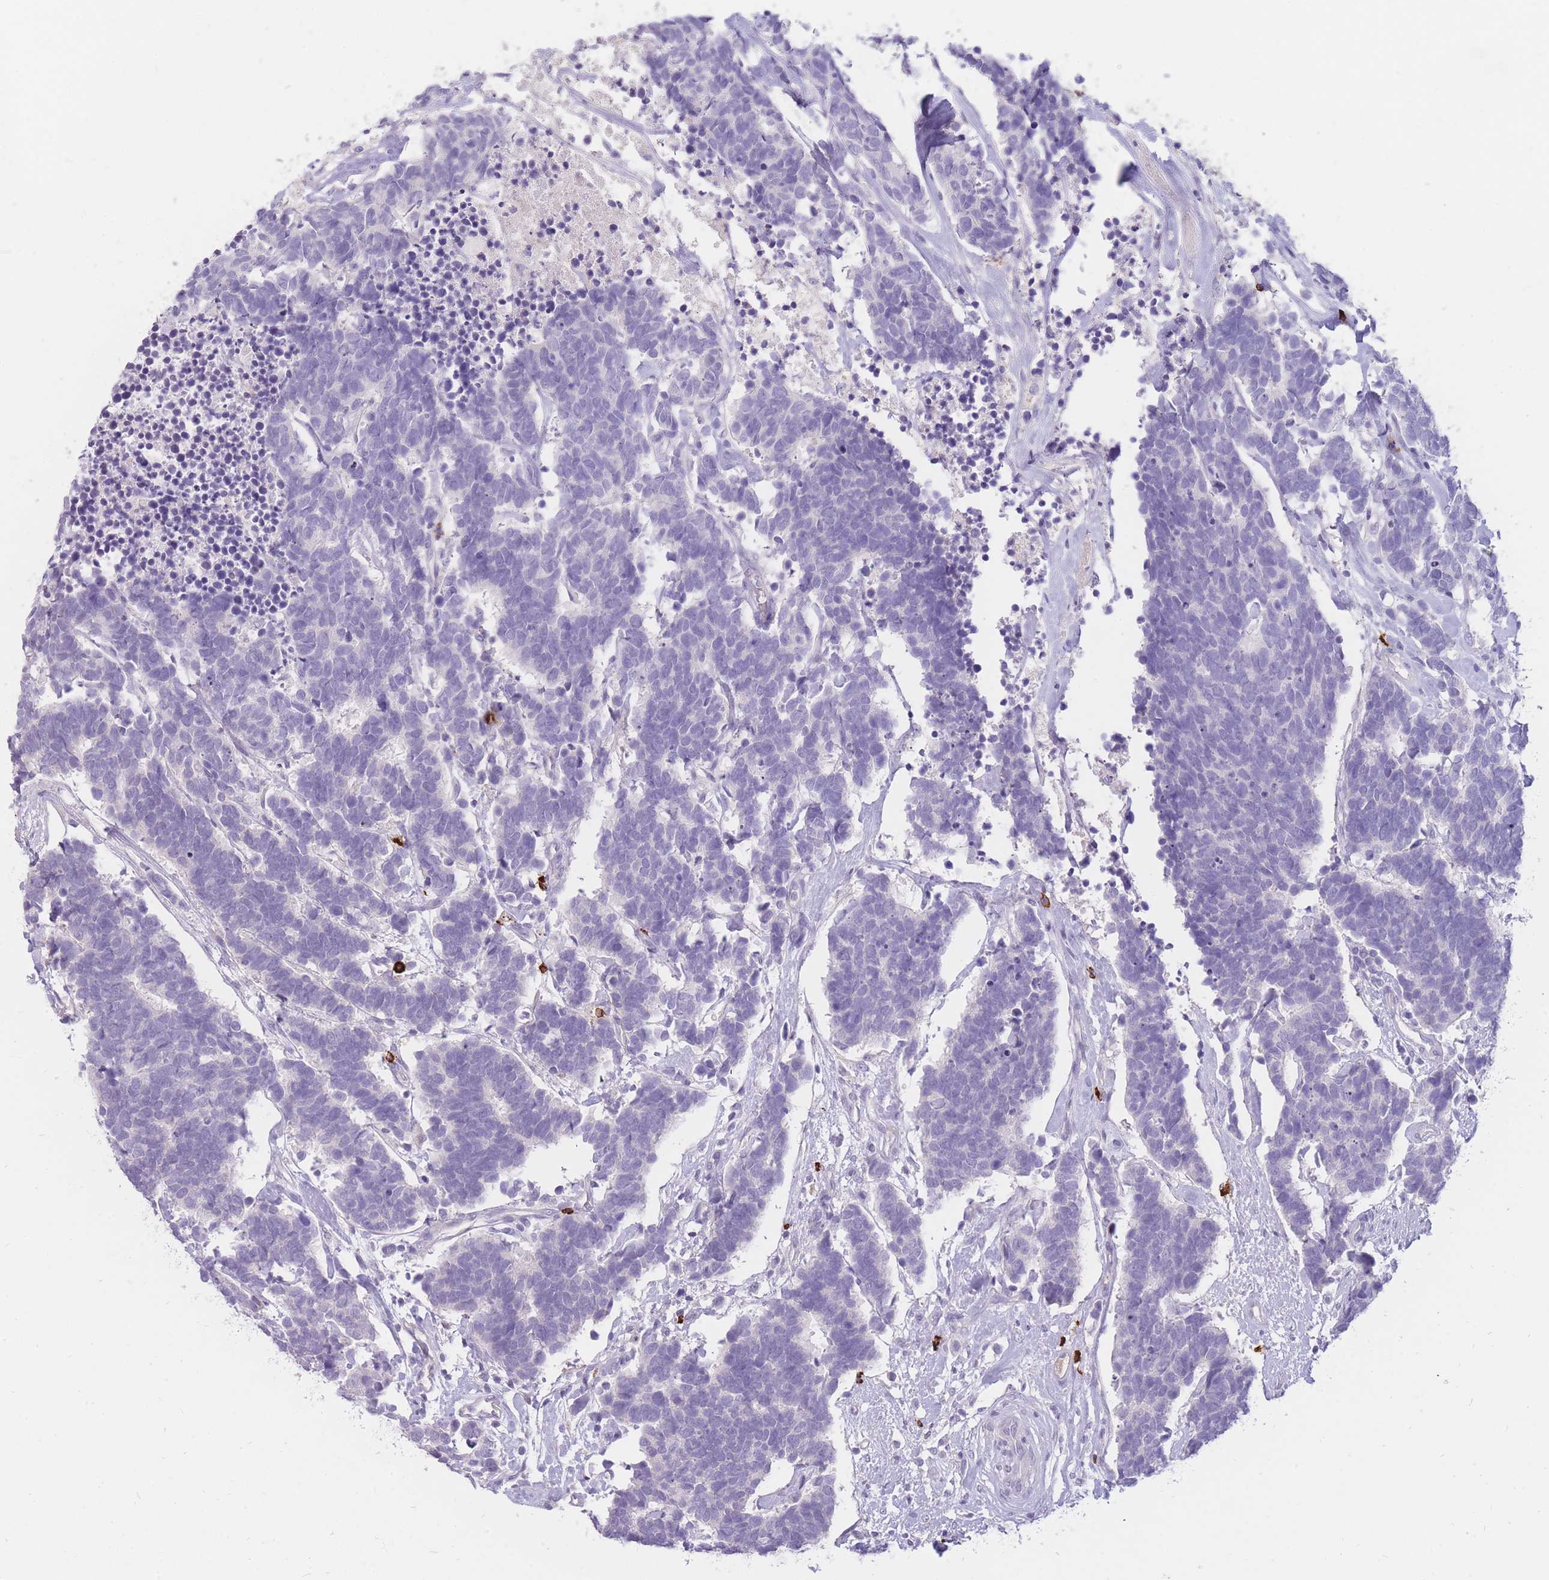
{"staining": {"intensity": "negative", "quantity": "none", "location": "none"}, "tissue": "carcinoid", "cell_type": "Tumor cells", "image_type": "cancer", "snomed": [{"axis": "morphology", "description": "Carcinoma, NOS"}, {"axis": "morphology", "description": "Carcinoid, malignant, NOS"}, {"axis": "topography", "description": "Urinary bladder"}], "caption": "Malignant carcinoid was stained to show a protein in brown. There is no significant positivity in tumor cells.", "gene": "TPSD1", "patient": {"sex": "male", "age": 57}}